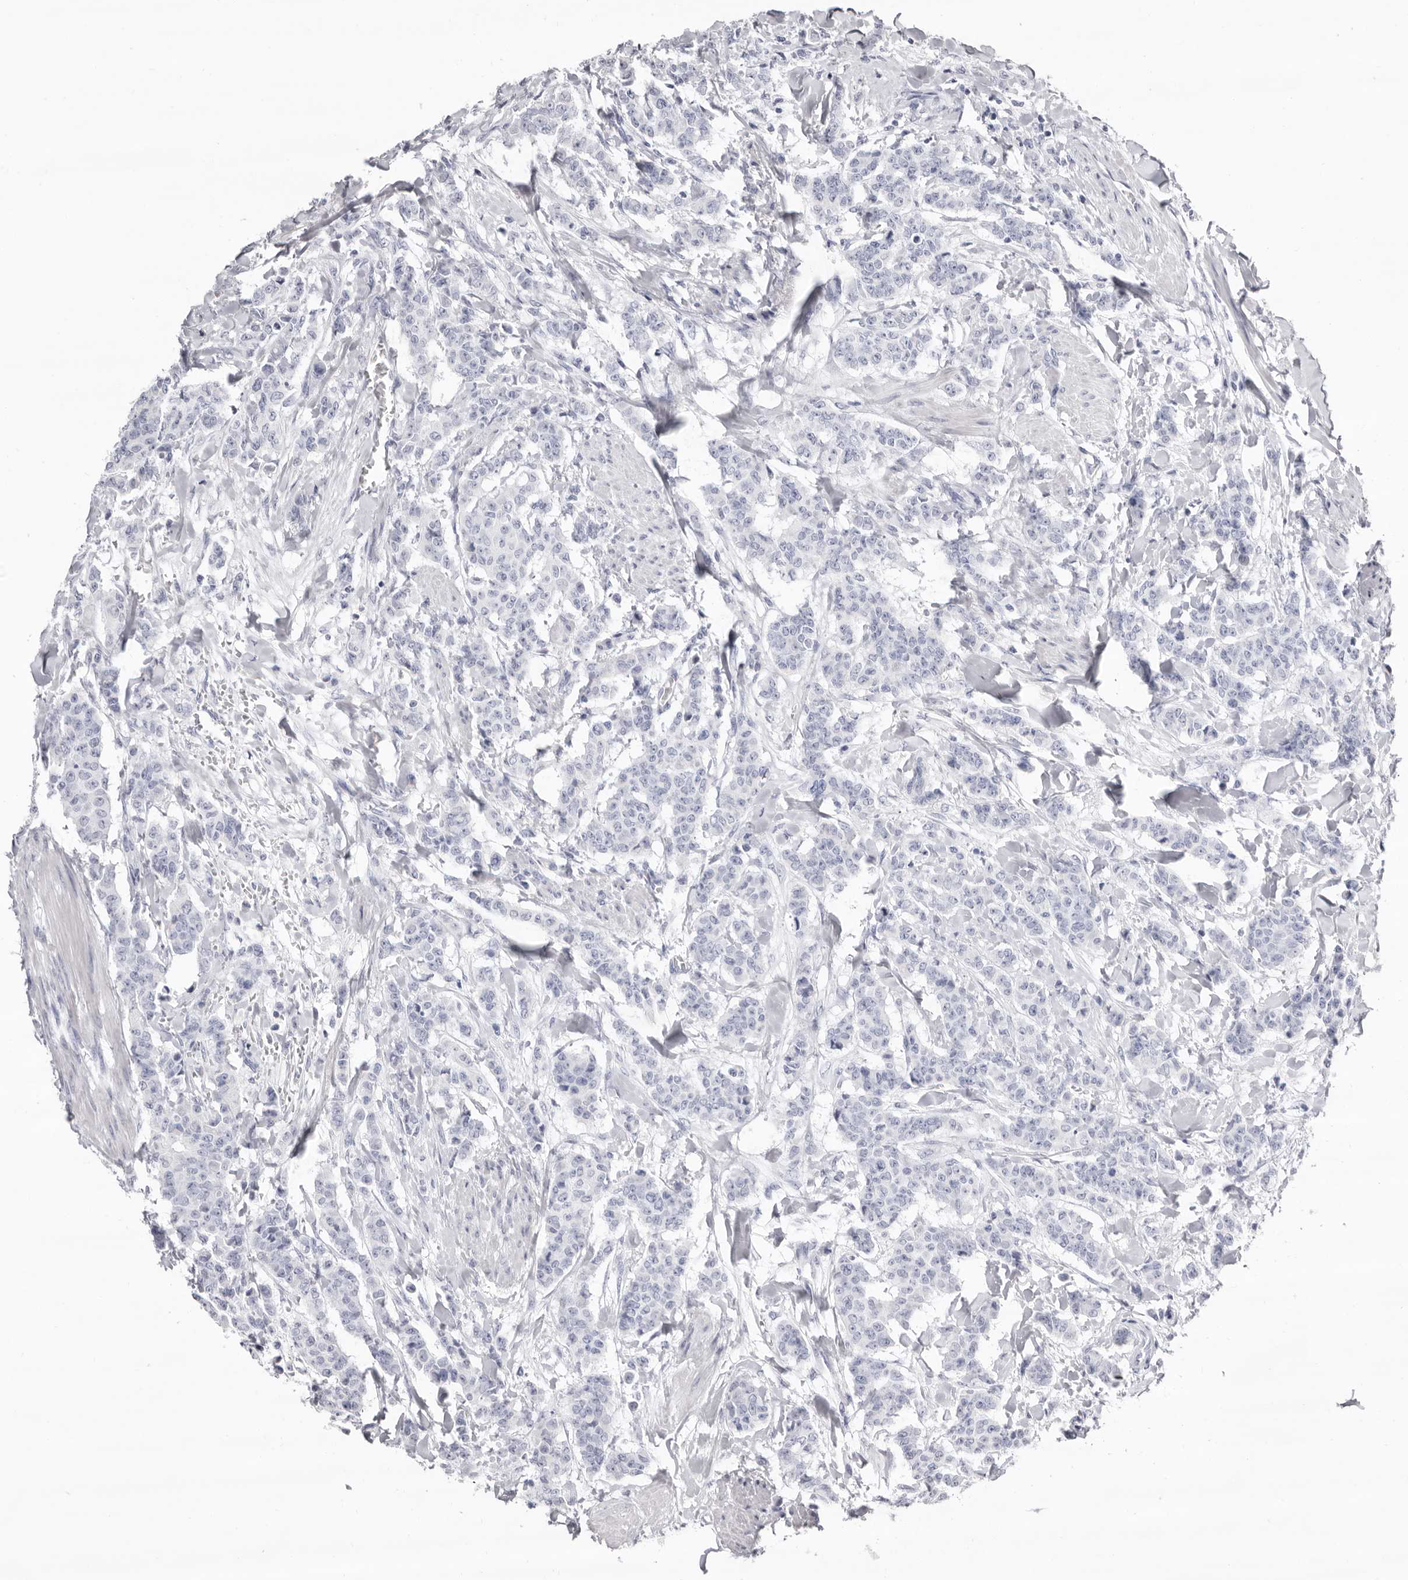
{"staining": {"intensity": "negative", "quantity": "none", "location": "none"}, "tissue": "breast cancer", "cell_type": "Tumor cells", "image_type": "cancer", "snomed": [{"axis": "morphology", "description": "Duct carcinoma"}, {"axis": "topography", "description": "Breast"}], "caption": "High magnification brightfield microscopy of breast infiltrating ductal carcinoma stained with DAB (3,3'-diaminobenzidine) (brown) and counterstained with hematoxylin (blue): tumor cells show no significant positivity.", "gene": "LPO", "patient": {"sex": "female", "age": 40}}